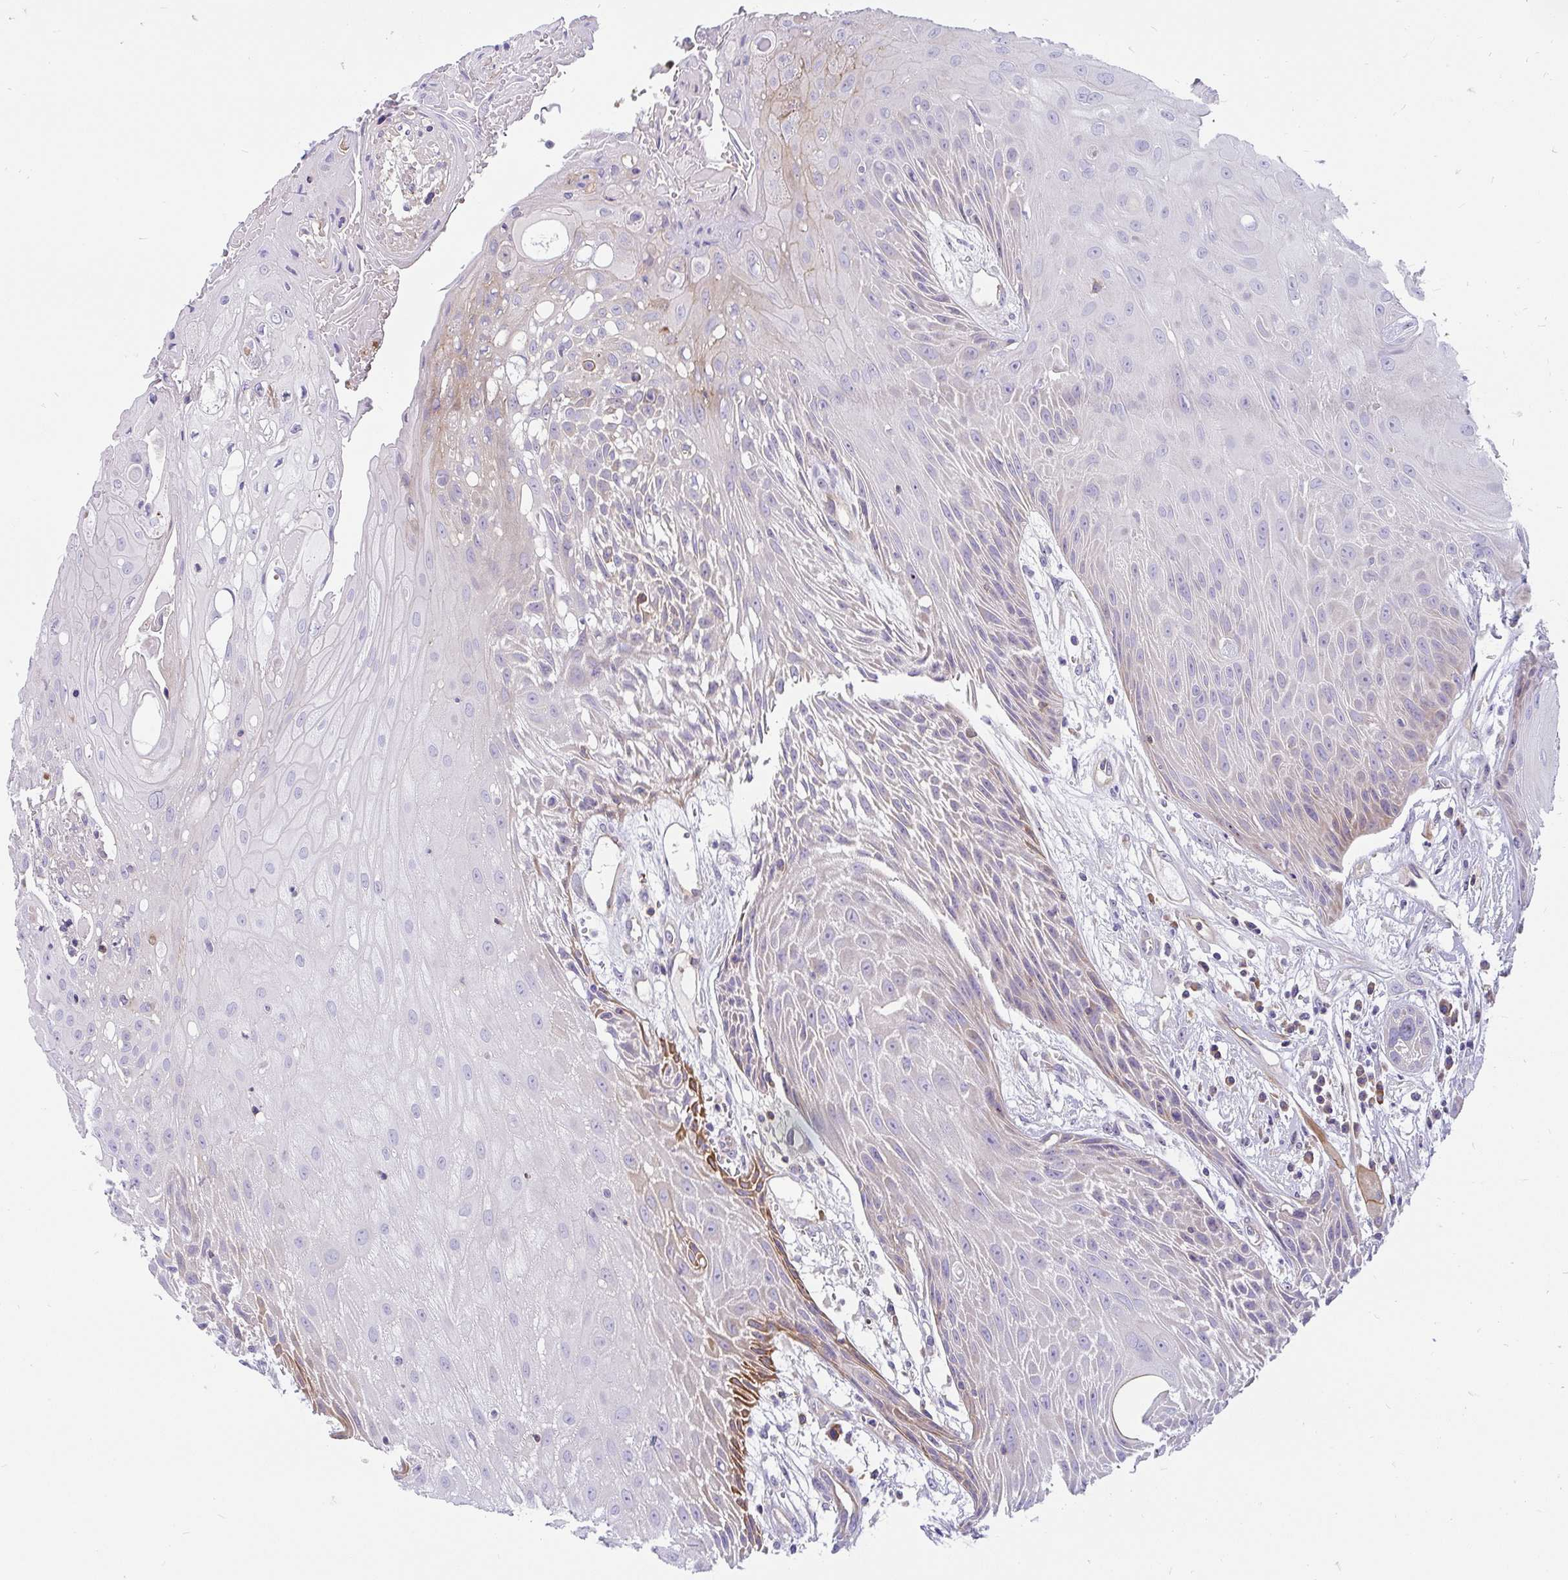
{"staining": {"intensity": "moderate", "quantity": "<25%", "location": "cytoplasmic/membranous"}, "tissue": "head and neck cancer", "cell_type": "Tumor cells", "image_type": "cancer", "snomed": [{"axis": "morphology", "description": "Squamous cell carcinoma, NOS"}, {"axis": "topography", "description": "Head-Neck"}], "caption": "About <25% of tumor cells in squamous cell carcinoma (head and neck) exhibit moderate cytoplasmic/membranous protein expression as visualized by brown immunohistochemical staining.", "gene": "LRRC26", "patient": {"sex": "female", "age": 73}}